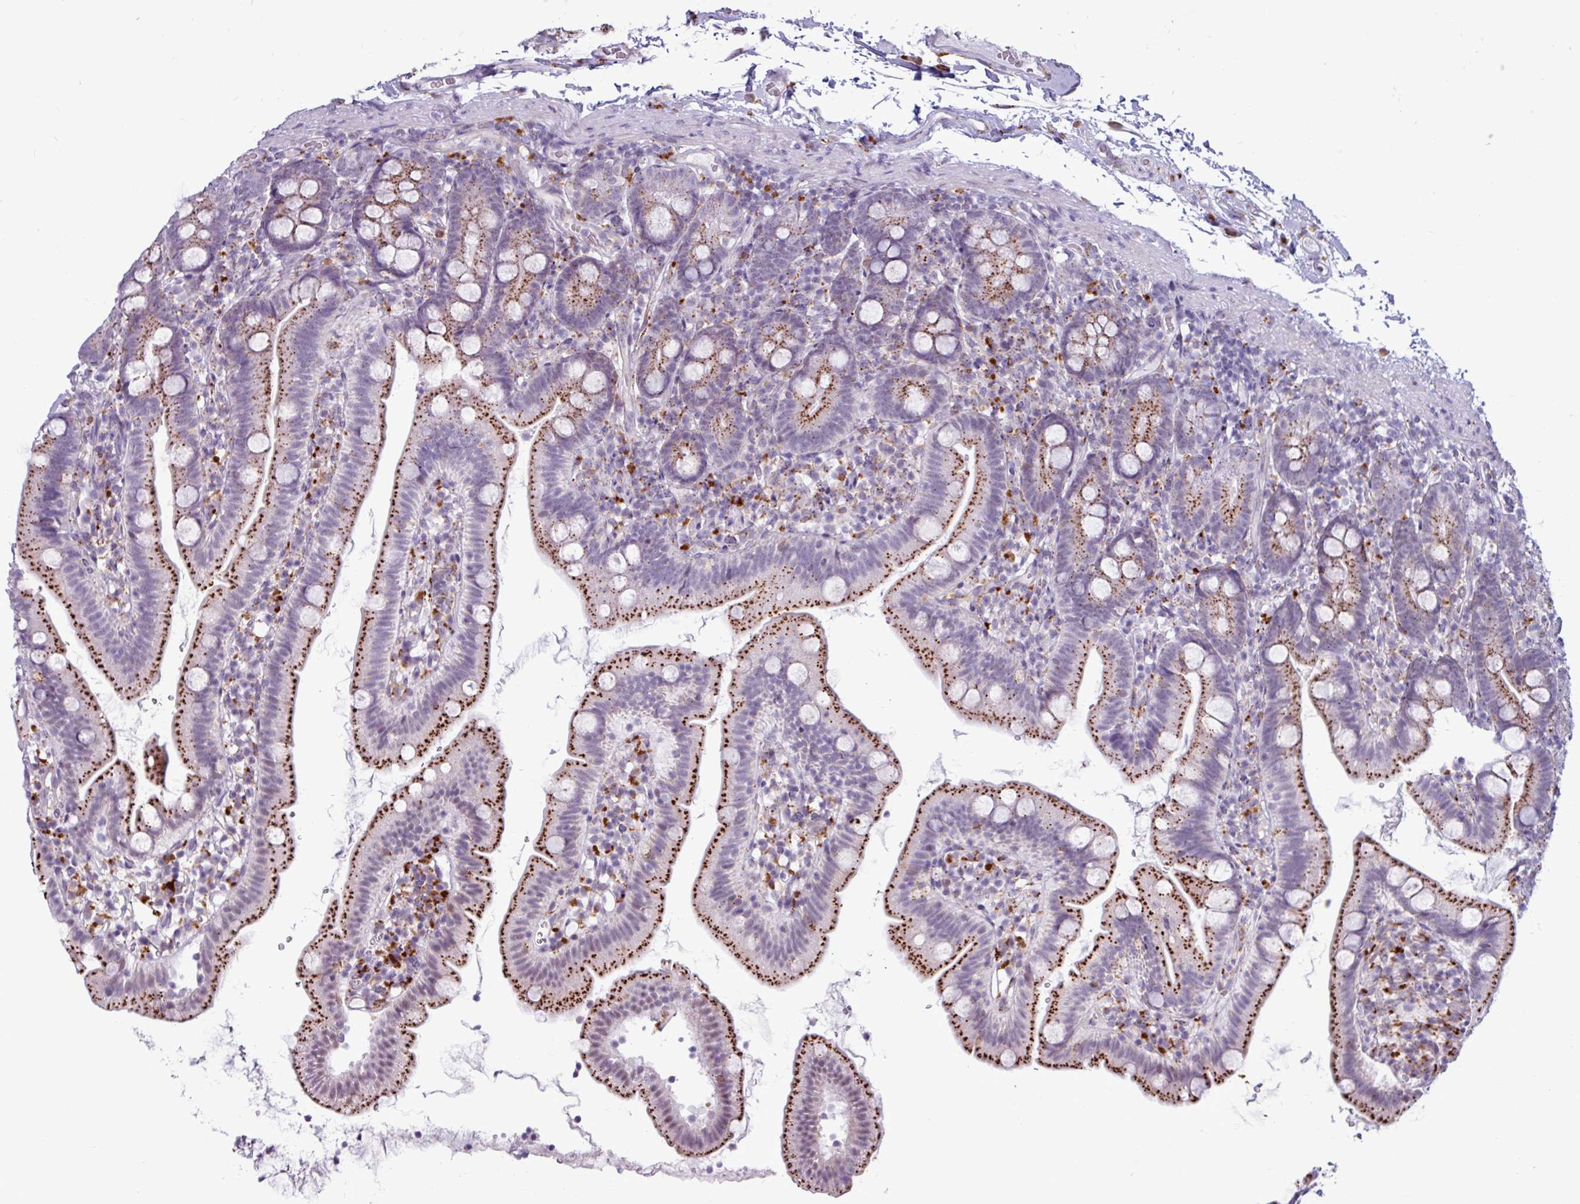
{"staining": {"intensity": "strong", "quantity": ">75%", "location": "cytoplasmic/membranous"}, "tissue": "duodenum", "cell_type": "Glandular cells", "image_type": "normal", "snomed": [{"axis": "morphology", "description": "Normal tissue, NOS"}, {"axis": "topography", "description": "Duodenum"}], "caption": "The micrograph exhibits immunohistochemical staining of benign duodenum. There is strong cytoplasmic/membranous staining is appreciated in approximately >75% of glandular cells. The staining was performed using DAB (3,3'-diaminobenzidine) to visualize the protein expression in brown, while the nuclei were stained in blue with hematoxylin (Magnification: 20x).", "gene": "AMIGO2", "patient": {"sex": "female", "age": 67}}